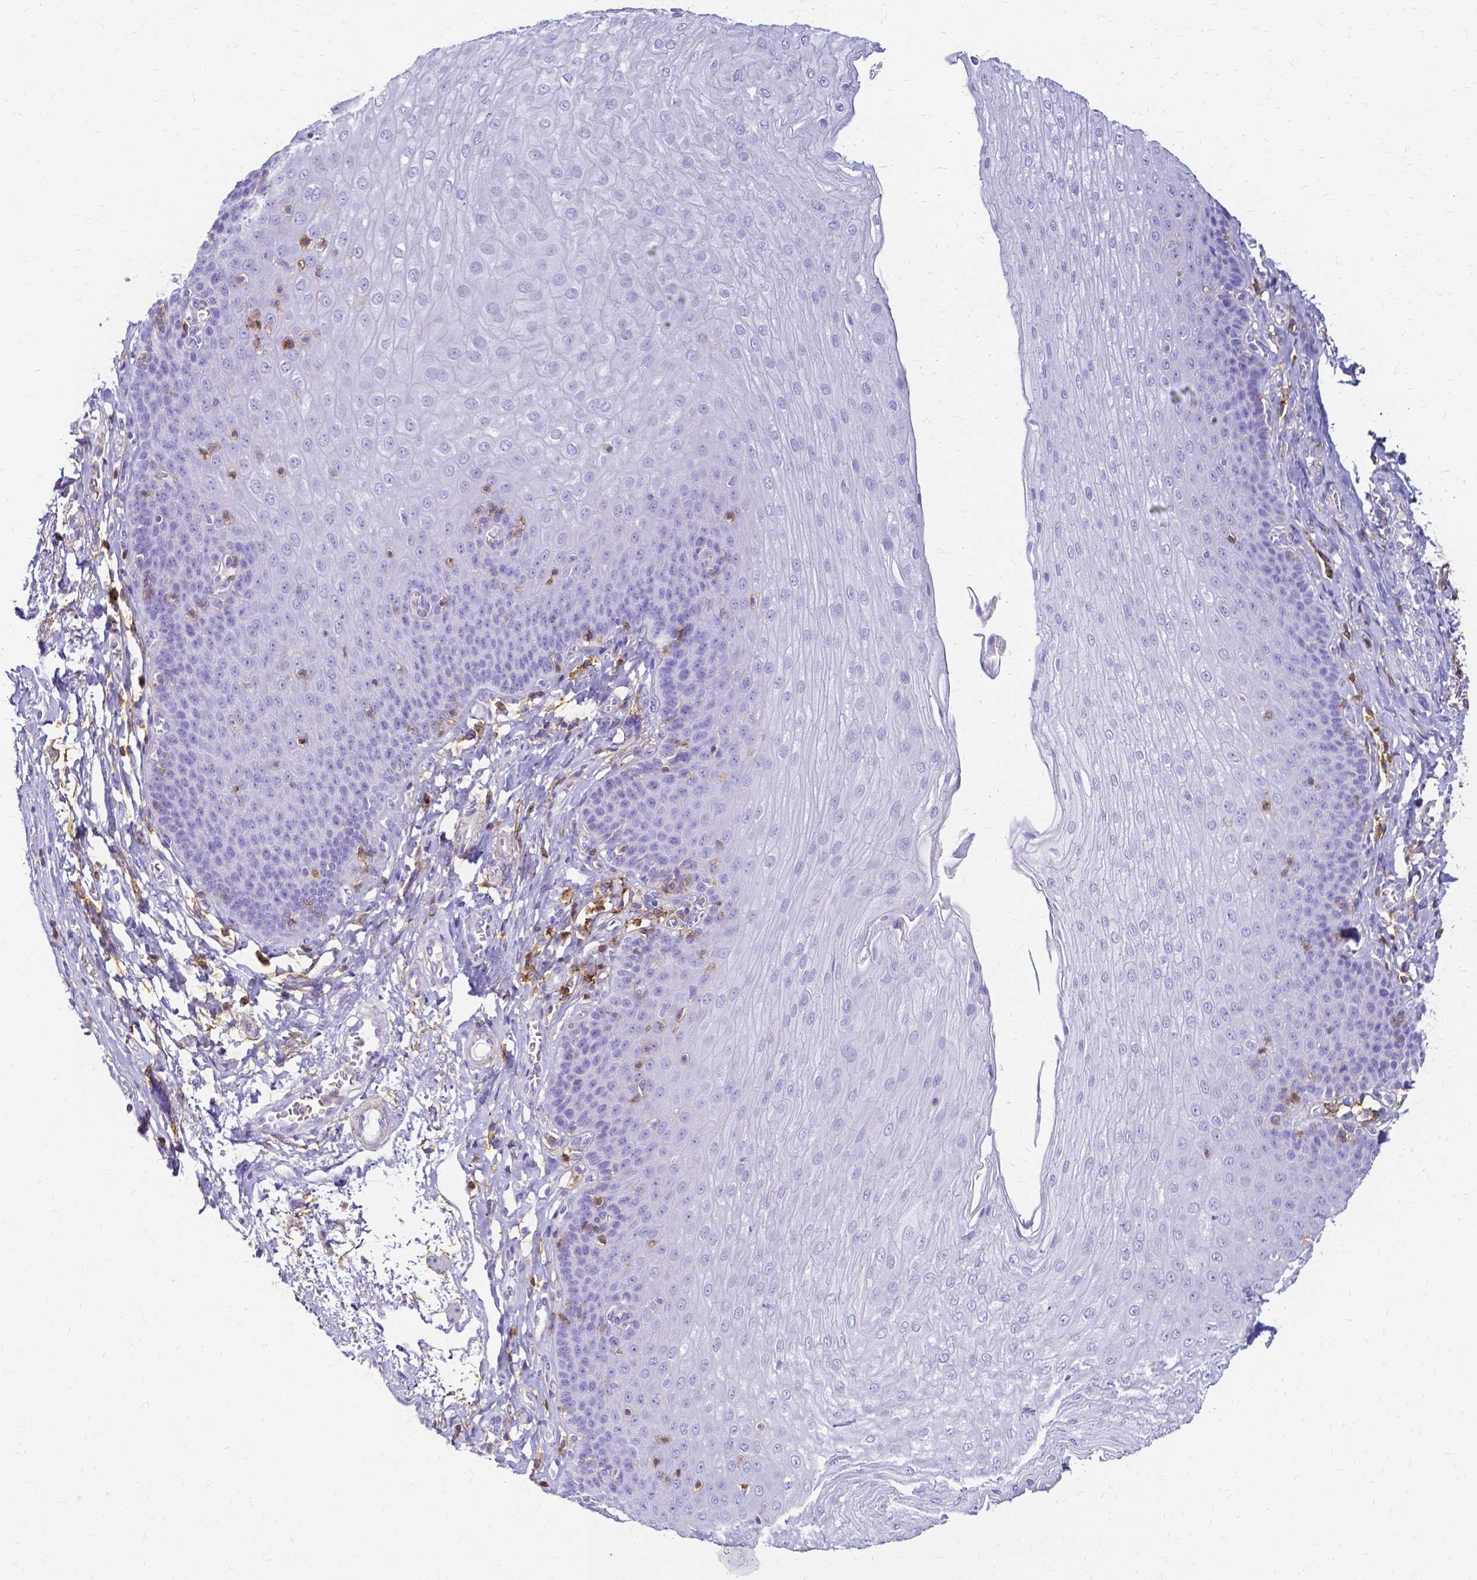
{"staining": {"intensity": "negative", "quantity": "none", "location": "none"}, "tissue": "esophagus", "cell_type": "Squamous epithelial cells", "image_type": "normal", "snomed": [{"axis": "morphology", "description": "Normal tissue, NOS"}, {"axis": "topography", "description": "Esophagus"}], "caption": "A high-resolution micrograph shows immunohistochemistry staining of normal esophagus, which exhibits no significant staining in squamous epithelial cells. (Brightfield microscopy of DAB immunohistochemistry (IHC) at high magnification).", "gene": "HSPA12A", "patient": {"sex": "female", "age": 81}}